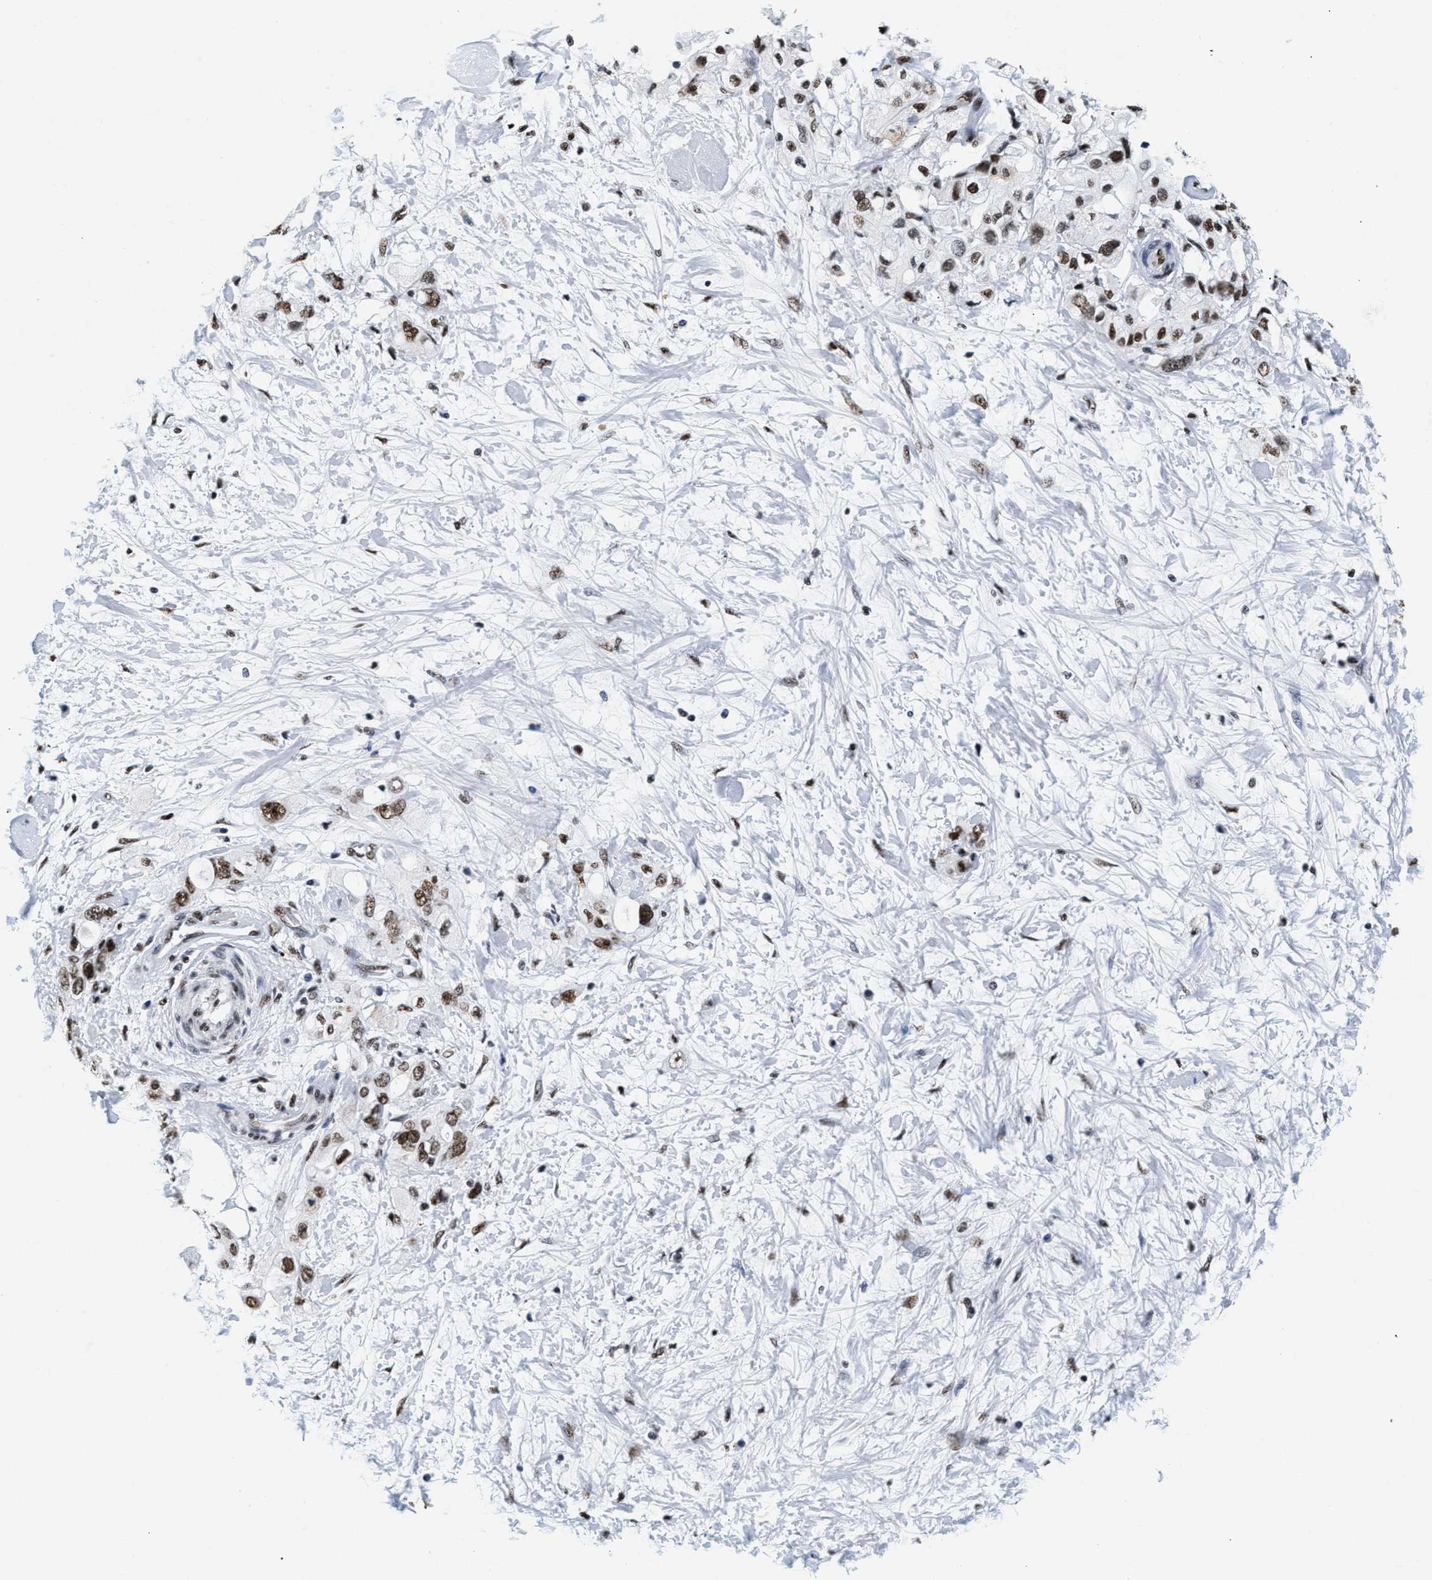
{"staining": {"intensity": "strong", "quantity": ">75%", "location": "nuclear"}, "tissue": "pancreatic cancer", "cell_type": "Tumor cells", "image_type": "cancer", "snomed": [{"axis": "morphology", "description": "Adenocarcinoma, NOS"}, {"axis": "topography", "description": "Pancreas"}], "caption": "DAB immunohistochemical staining of human pancreatic cancer (adenocarcinoma) shows strong nuclear protein expression in about >75% of tumor cells. (DAB IHC with brightfield microscopy, high magnification).", "gene": "RAD50", "patient": {"sex": "female", "age": 56}}